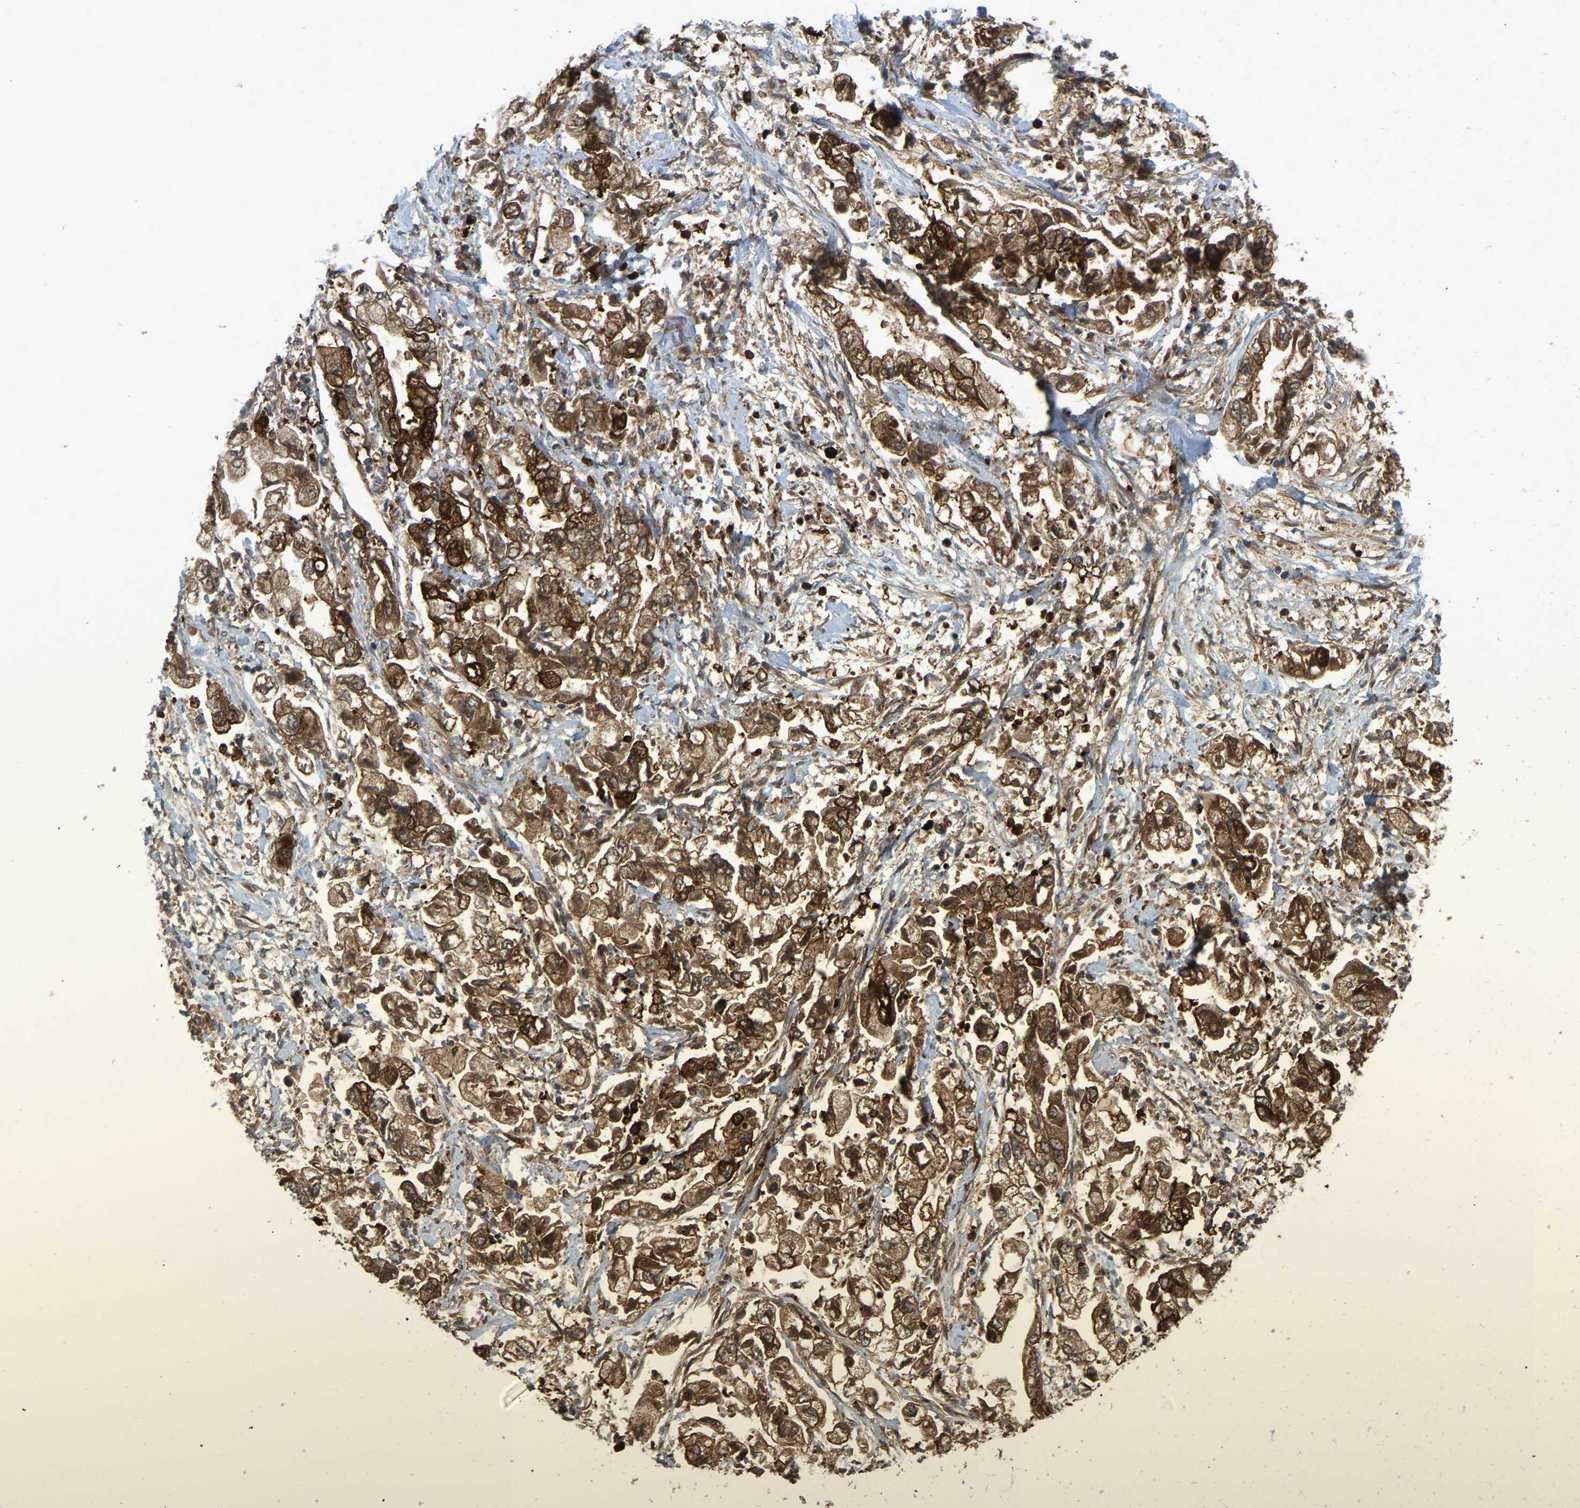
{"staining": {"intensity": "moderate", "quantity": ">75%", "location": "cytoplasmic/membranous"}, "tissue": "stomach cancer", "cell_type": "Tumor cells", "image_type": "cancer", "snomed": [{"axis": "morphology", "description": "Normal tissue, NOS"}, {"axis": "morphology", "description": "Adenocarcinoma, NOS"}, {"axis": "topography", "description": "Stomach"}], "caption": "A medium amount of moderate cytoplasmic/membranous expression is seen in approximately >75% of tumor cells in stomach cancer (adenocarcinoma) tissue. Immunohistochemistry (ihc) stains the protein of interest in brown and the nuclei are stained blue.", "gene": "SERPINB5", "patient": {"sex": "male", "age": 62}}